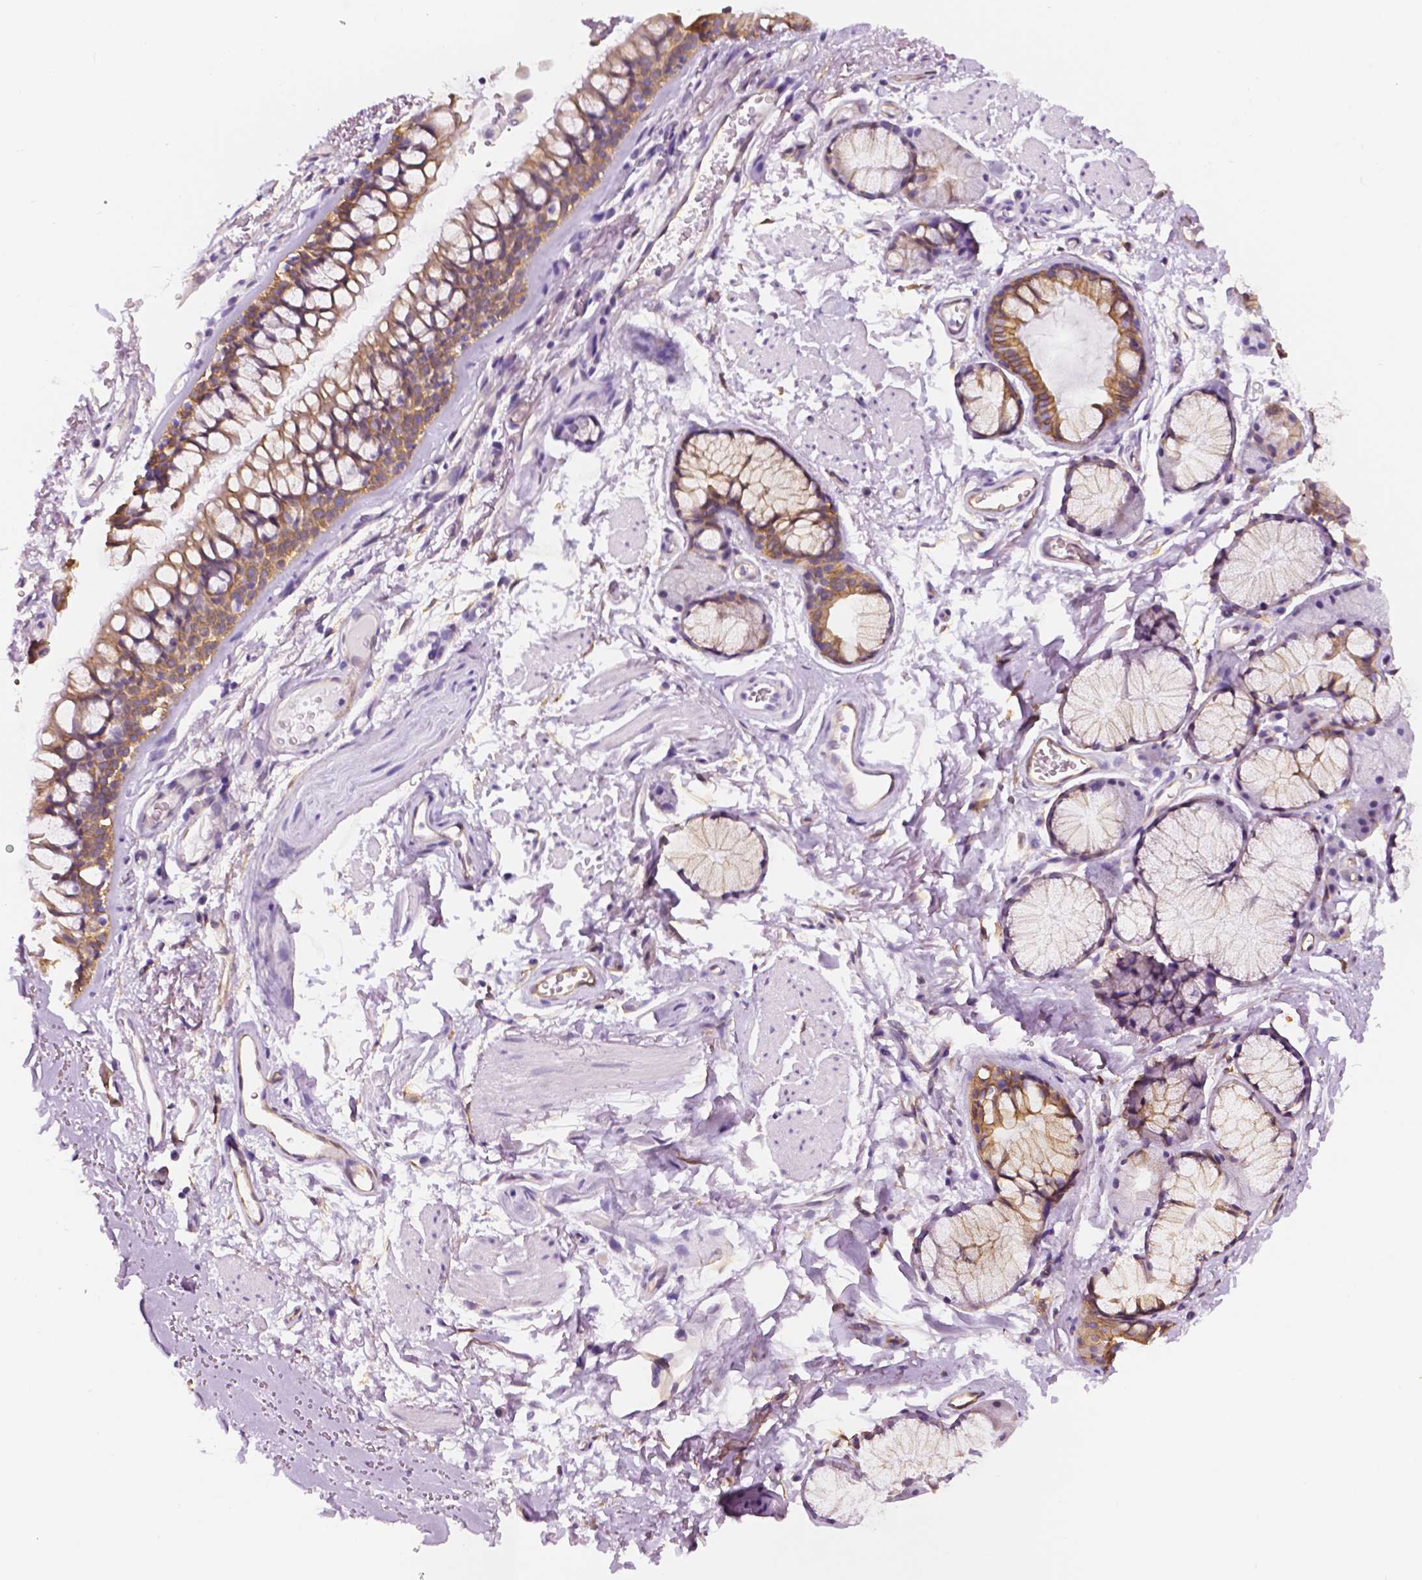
{"staining": {"intensity": "negative", "quantity": "none", "location": "none"}, "tissue": "soft tissue", "cell_type": "Chondrocytes", "image_type": "normal", "snomed": [{"axis": "morphology", "description": "Normal tissue, NOS"}, {"axis": "topography", "description": "Cartilage tissue"}, {"axis": "topography", "description": "Bronchus"}], "caption": "A micrograph of soft tissue stained for a protein displays no brown staining in chondrocytes. Brightfield microscopy of immunohistochemistry (IHC) stained with DAB (brown) and hematoxylin (blue), captured at high magnification.", "gene": "PPL", "patient": {"sex": "female", "age": 79}}